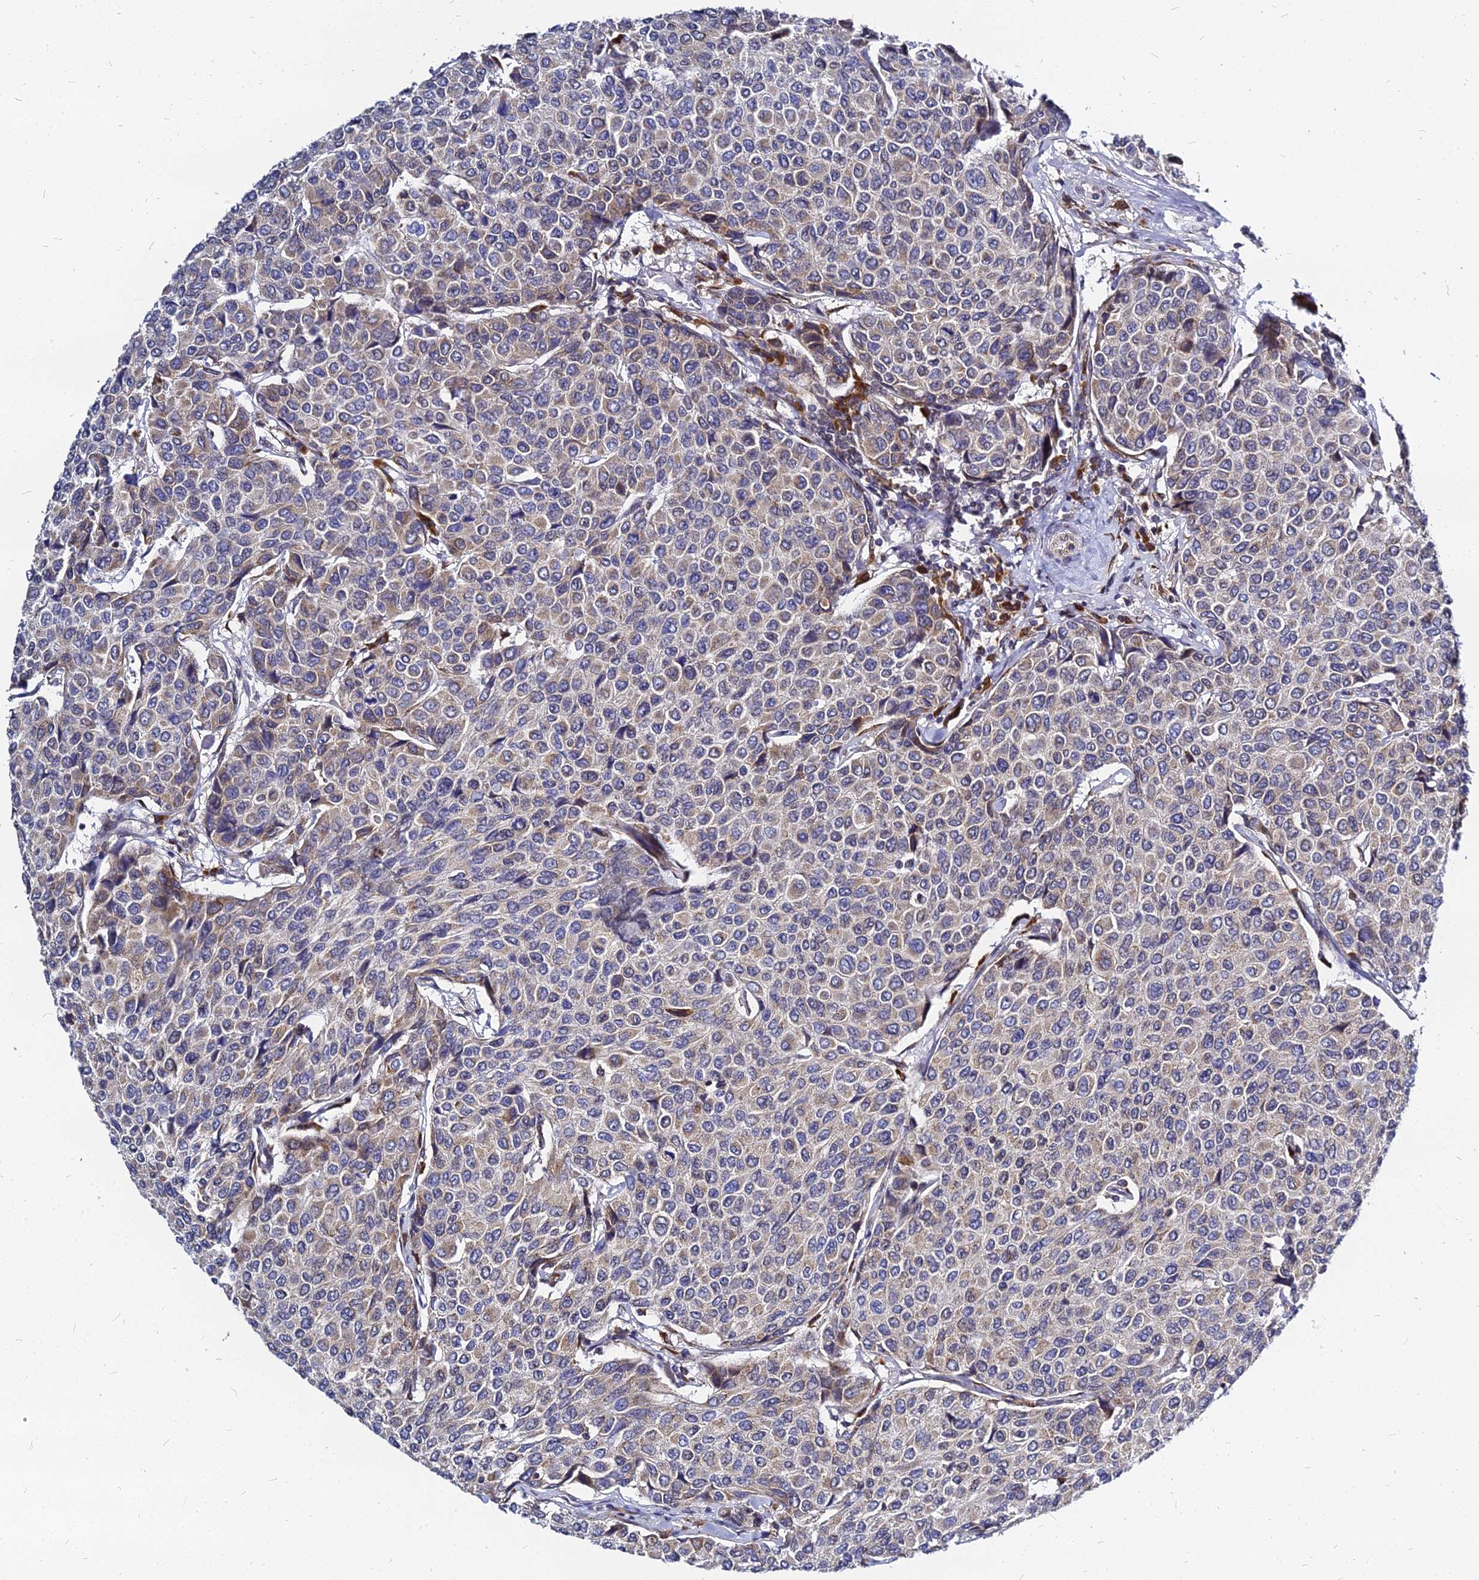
{"staining": {"intensity": "weak", "quantity": "<25%", "location": "cytoplasmic/membranous"}, "tissue": "breast cancer", "cell_type": "Tumor cells", "image_type": "cancer", "snomed": [{"axis": "morphology", "description": "Duct carcinoma"}, {"axis": "topography", "description": "Breast"}], "caption": "High power microscopy histopathology image of an IHC image of breast cancer, revealing no significant expression in tumor cells.", "gene": "RNF121", "patient": {"sex": "female", "age": 55}}